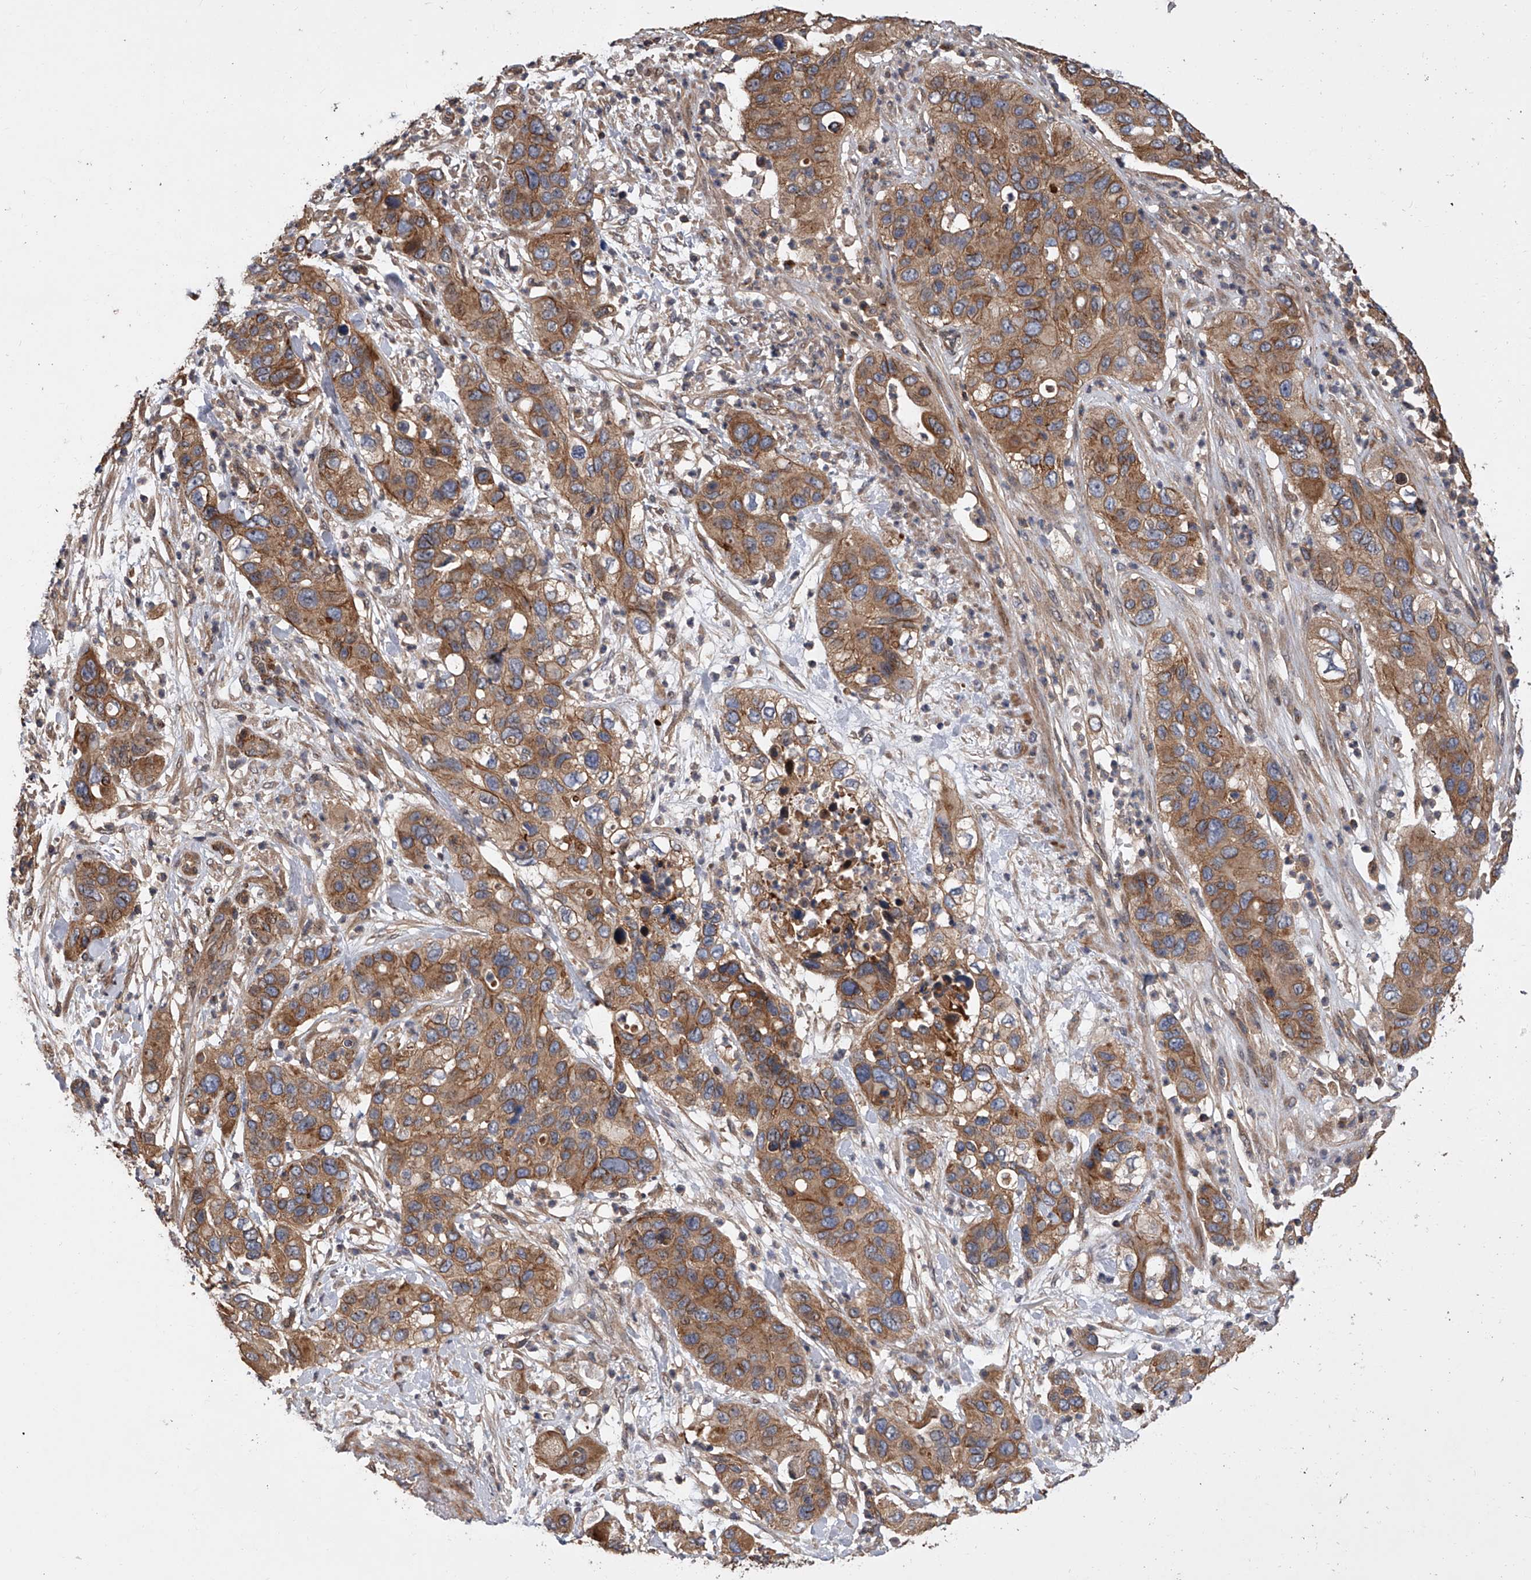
{"staining": {"intensity": "moderate", "quantity": ">75%", "location": "cytoplasmic/membranous"}, "tissue": "pancreatic cancer", "cell_type": "Tumor cells", "image_type": "cancer", "snomed": [{"axis": "morphology", "description": "Adenocarcinoma, NOS"}, {"axis": "topography", "description": "Pancreas"}], "caption": "A medium amount of moderate cytoplasmic/membranous staining is seen in about >75% of tumor cells in pancreatic adenocarcinoma tissue.", "gene": "USP47", "patient": {"sex": "female", "age": 71}}